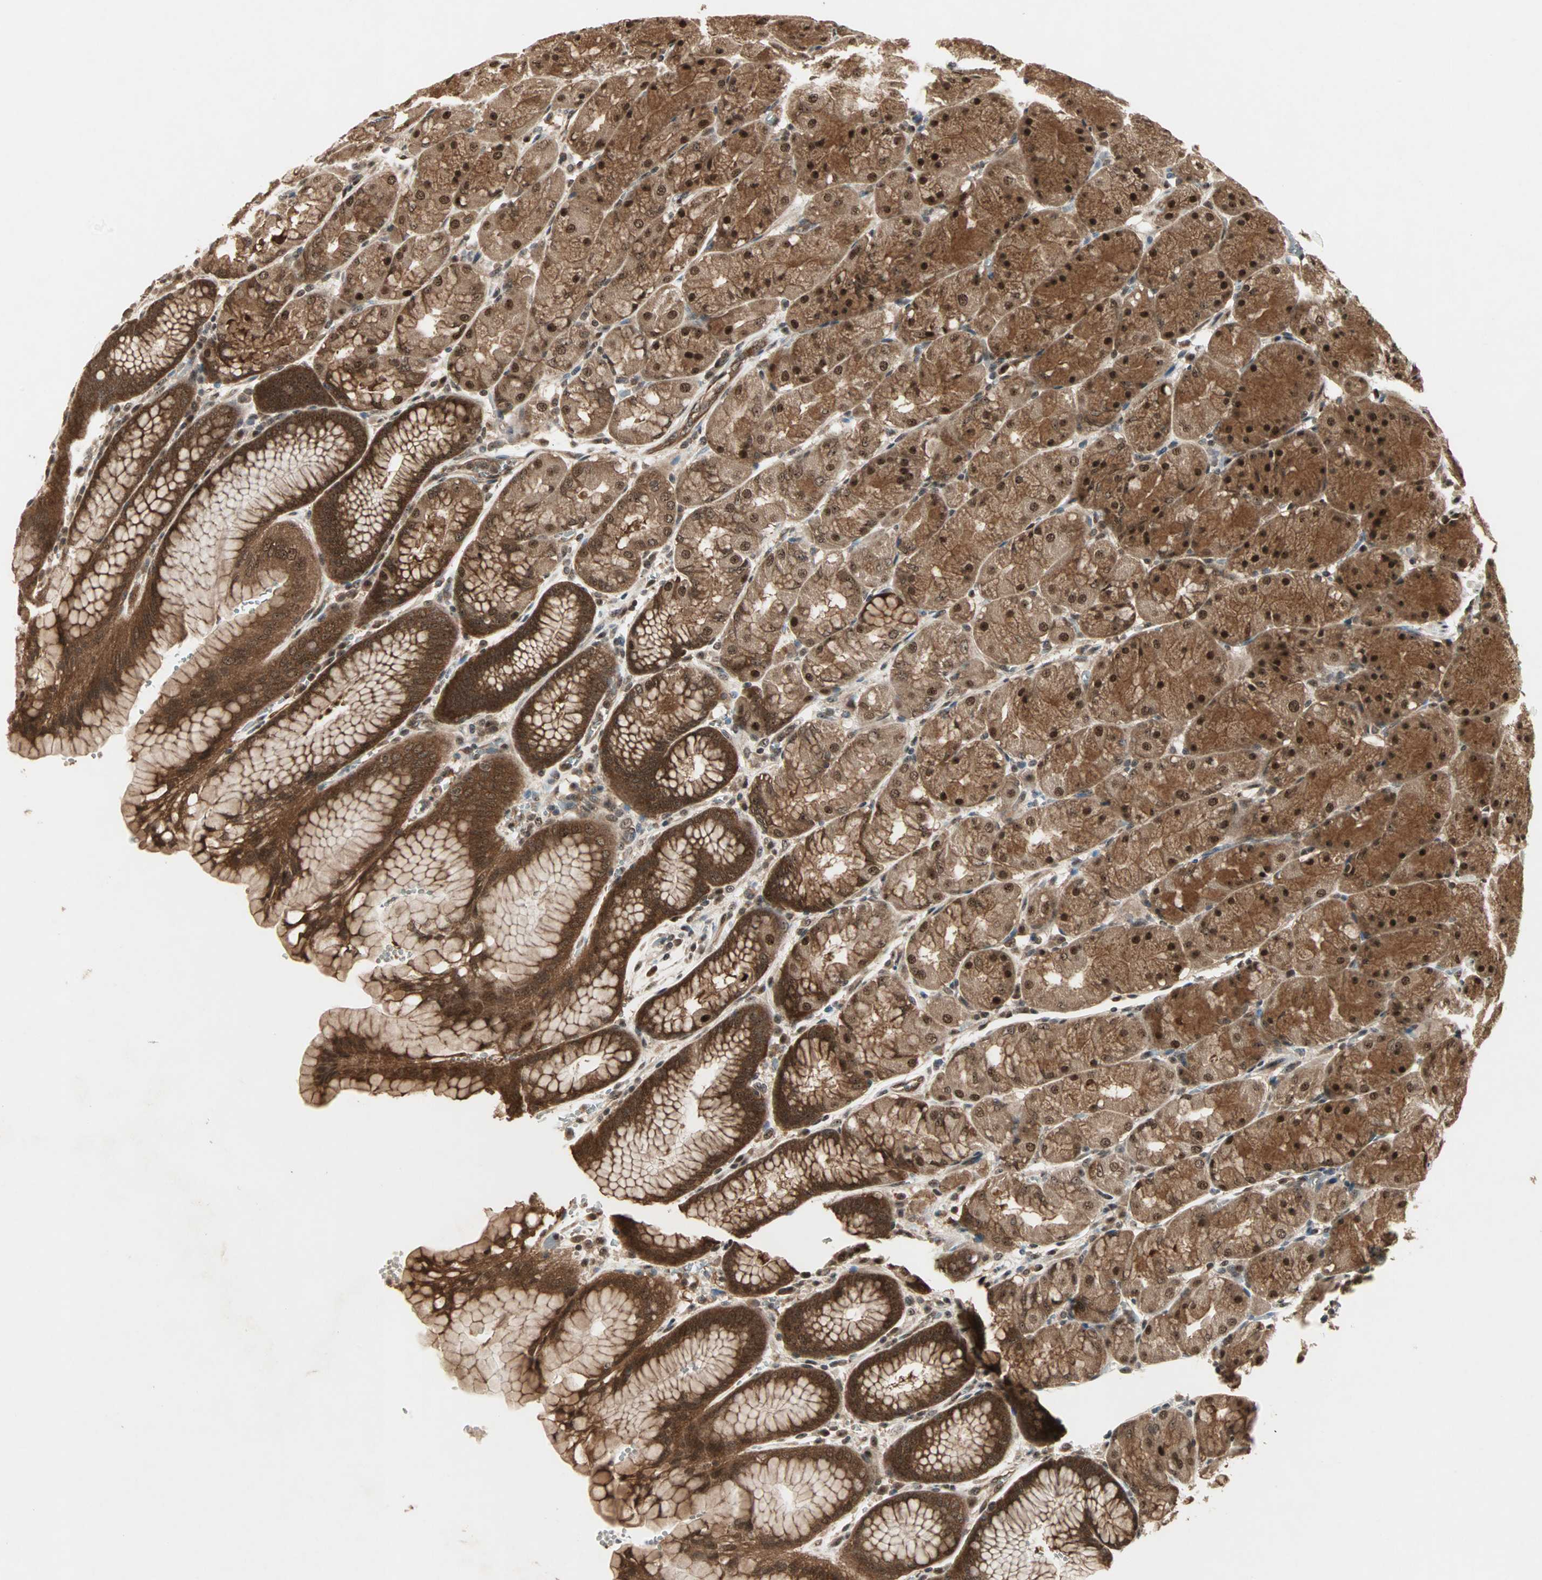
{"staining": {"intensity": "strong", "quantity": ">75%", "location": "cytoplasmic/membranous,nuclear"}, "tissue": "stomach", "cell_type": "Glandular cells", "image_type": "normal", "snomed": [{"axis": "morphology", "description": "Normal tissue, NOS"}, {"axis": "topography", "description": "Stomach, upper"}, {"axis": "topography", "description": "Stomach"}], "caption": "Immunohistochemistry (IHC) micrograph of unremarkable stomach: human stomach stained using immunohistochemistry (IHC) reveals high levels of strong protein expression localized specifically in the cytoplasmic/membranous,nuclear of glandular cells, appearing as a cytoplasmic/membranous,nuclear brown color.", "gene": "CSNK2B", "patient": {"sex": "male", "age": 76}}